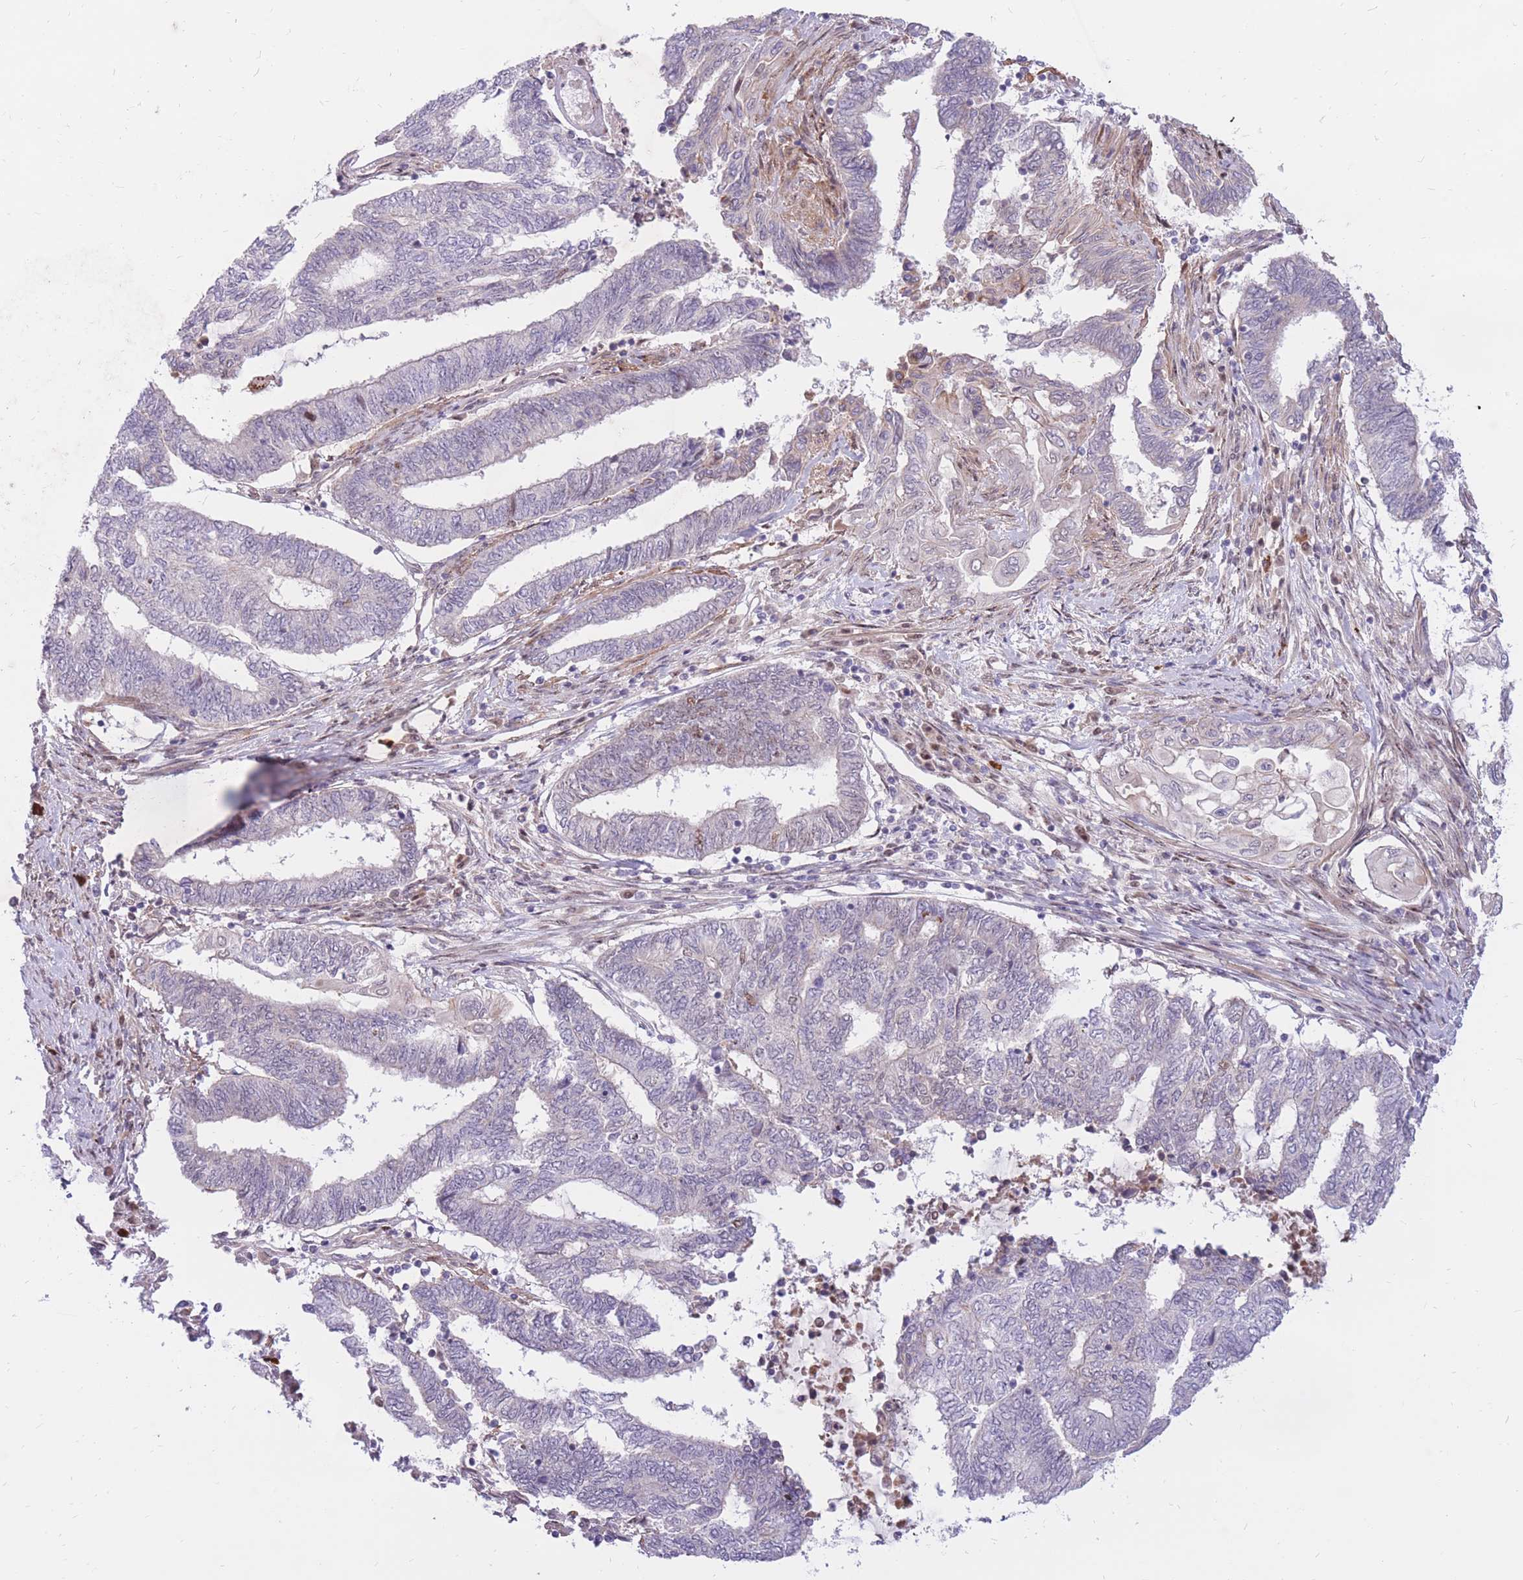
{"staining": {"intensity": "negative", "quantity": "none", "location": "none"}, "tissue": "endometrial cancer", "cell_type": "Tumor cells", "image_type": "cancer", "snomed": [{"axis": "morphology", "description": "Adenocarcinoma, NOS"}, {"axis": "topography", "description": "Uterus"}, {"axis": "topography", "description": "Endometrium"}], "caption": "DAB (3,3'-diaminobenzidine) immunohistochemical staining of adenocarcinoma (endometrial) shows no significant staining in tumor cells.", "gene": "ERICH6B", "patient": {"sex": "female", "age": 70}}